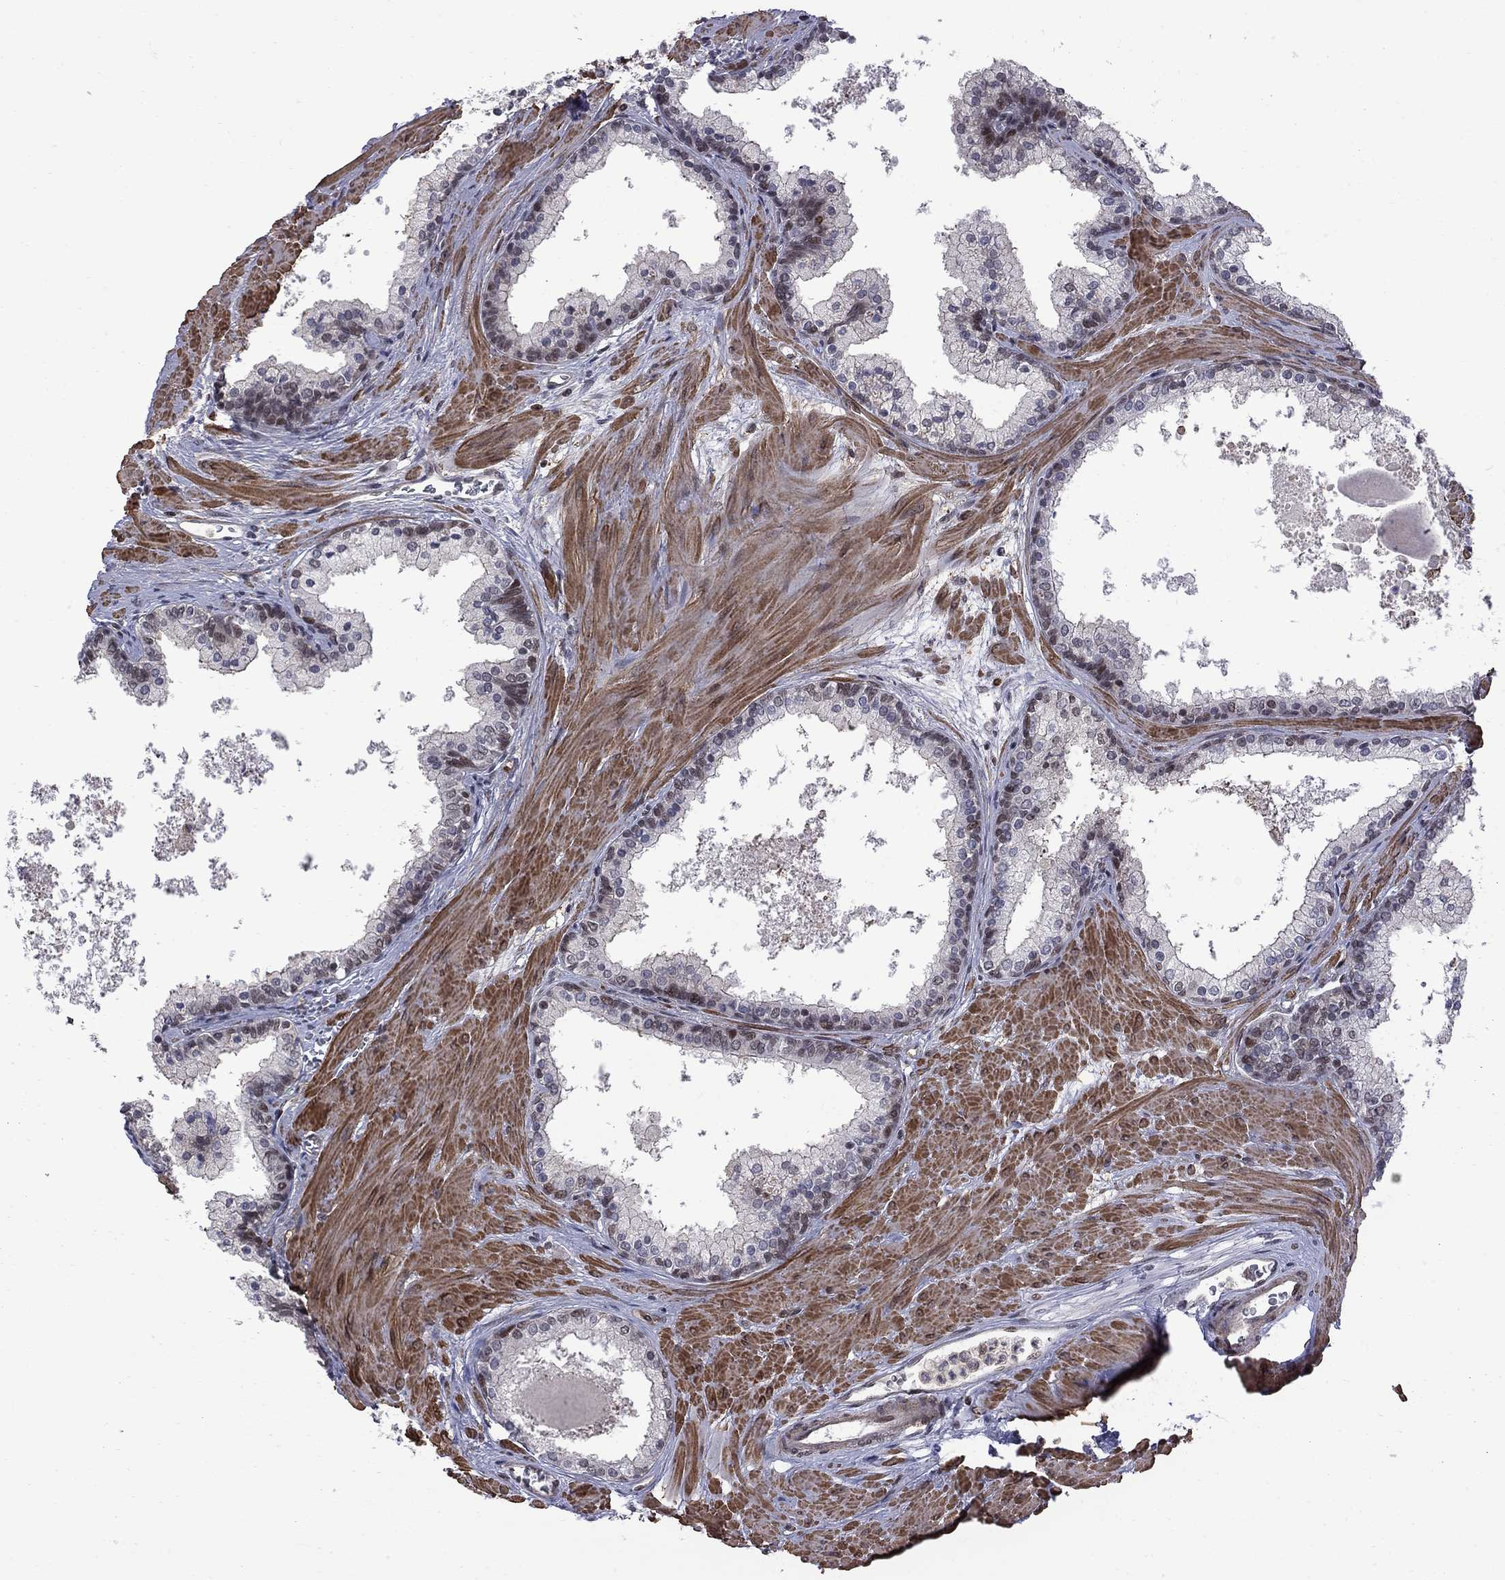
{"staining": {"intensity": "weak", "quantity": "<25%", "location": "nuclear"}, "tissue": "prostate", "cell_type": "Glandular cells", "image_type": "normal", "snomed": [{"axis": "morphology", "description": "Normal tissue, NOS"}, {"axis": "topography", "description": "Prostate"}], "caption": "Glandular cells show no significant protein staining in unremarkable prostate. (Immunohistochemistry, brightfield microscopy, high magnification).", "gene": "BRF1", "patient": {"sex": "male", "age": 61}}